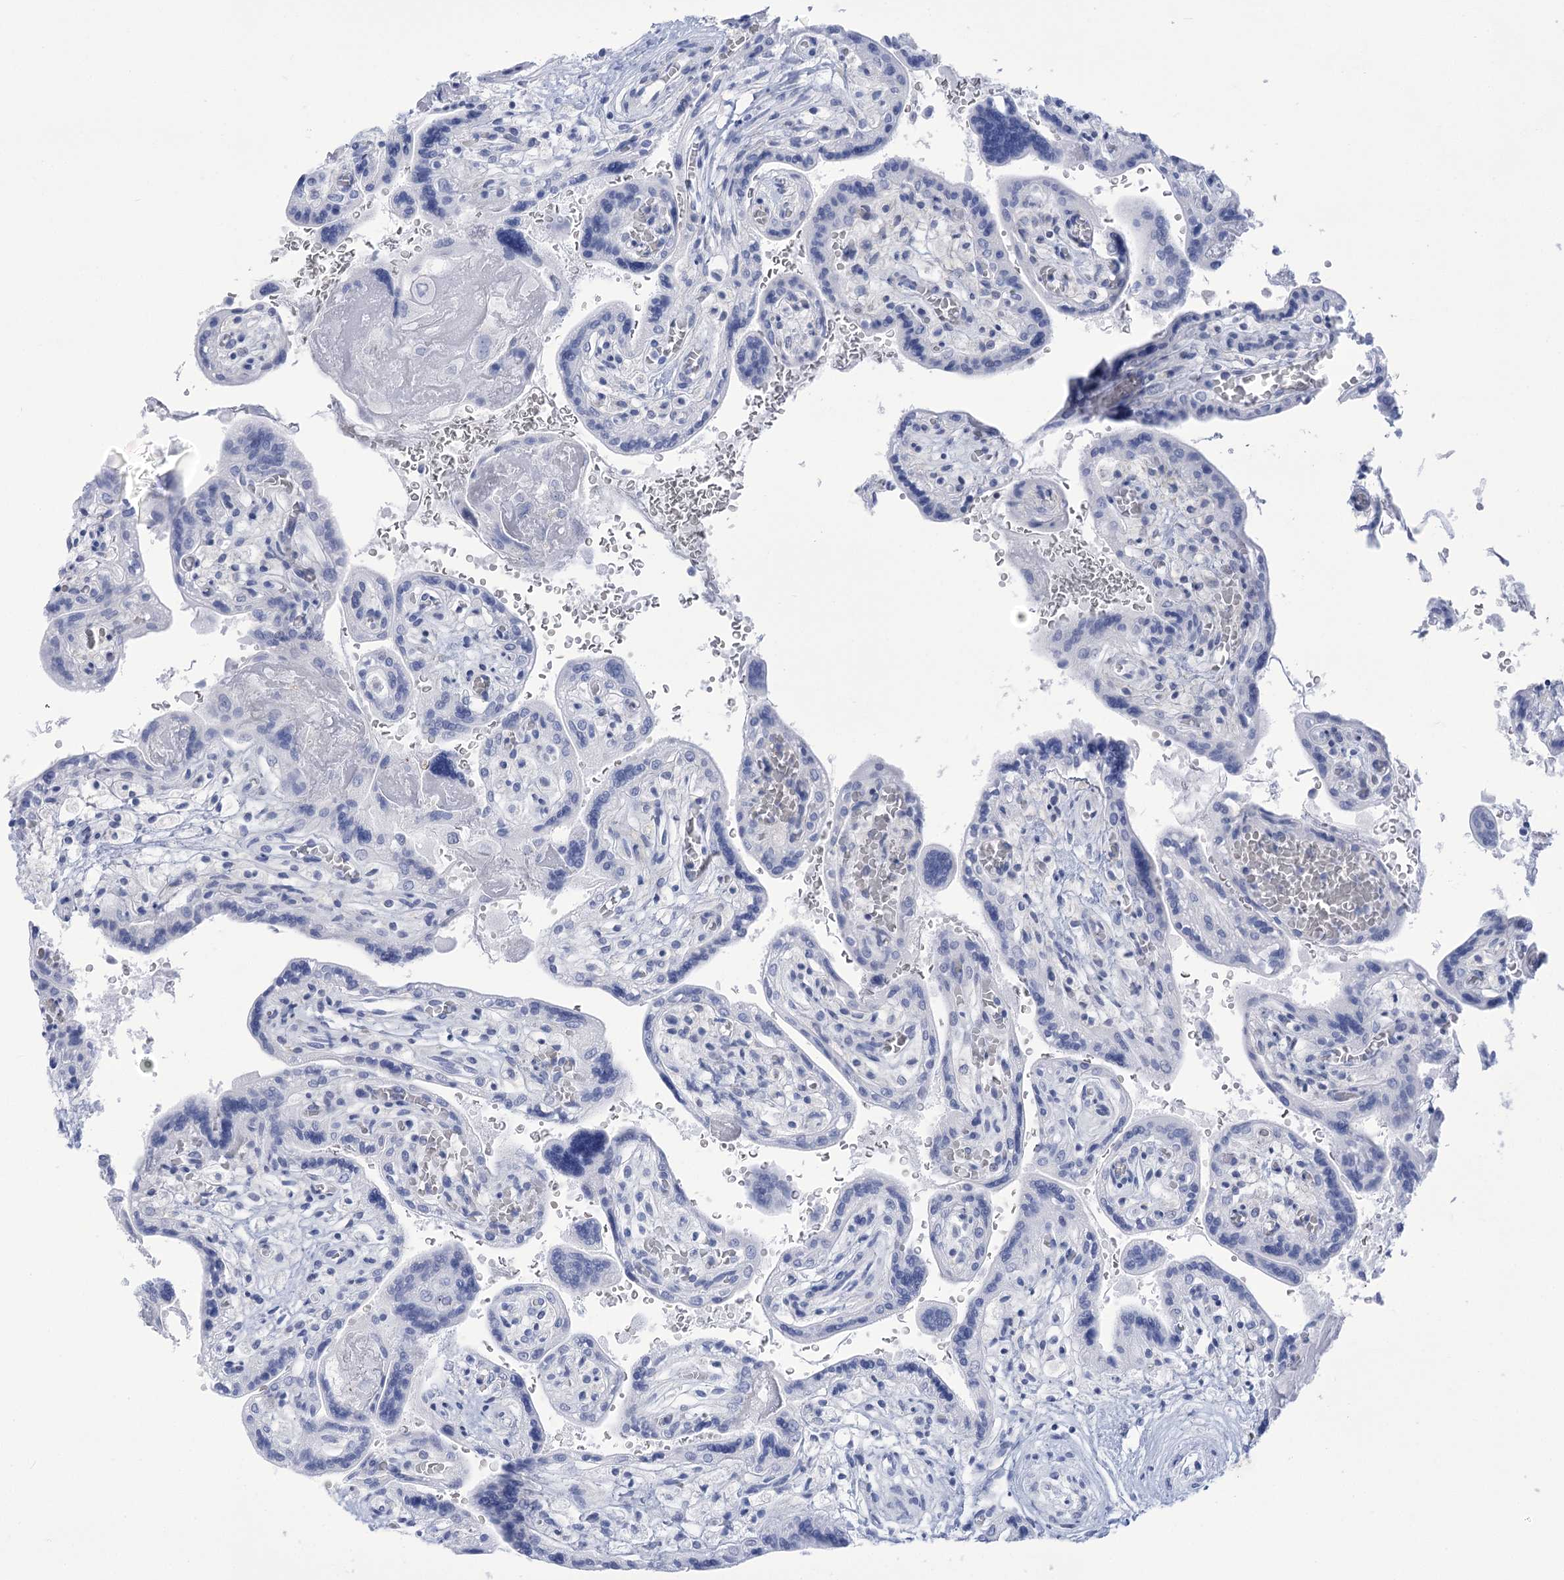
{"staining": {"intensity": "negative", "quantity": "none", "location": "none"}, "tissue": "placenta", "cell_type": "Trophoblastic cells", "image_type": "normal", "snomed": [{"axis": "morphology", "description": "Normal tissue, NOS"}, {"axis": "topography", "description": "Placenta"}], "caption": "IHC image of benign human placenta stained for a protein (brown), which reveals no expression in trophoblastic cells.", "gene": "HORMAD1", "patient": {"sex": "female", "age": 37}}